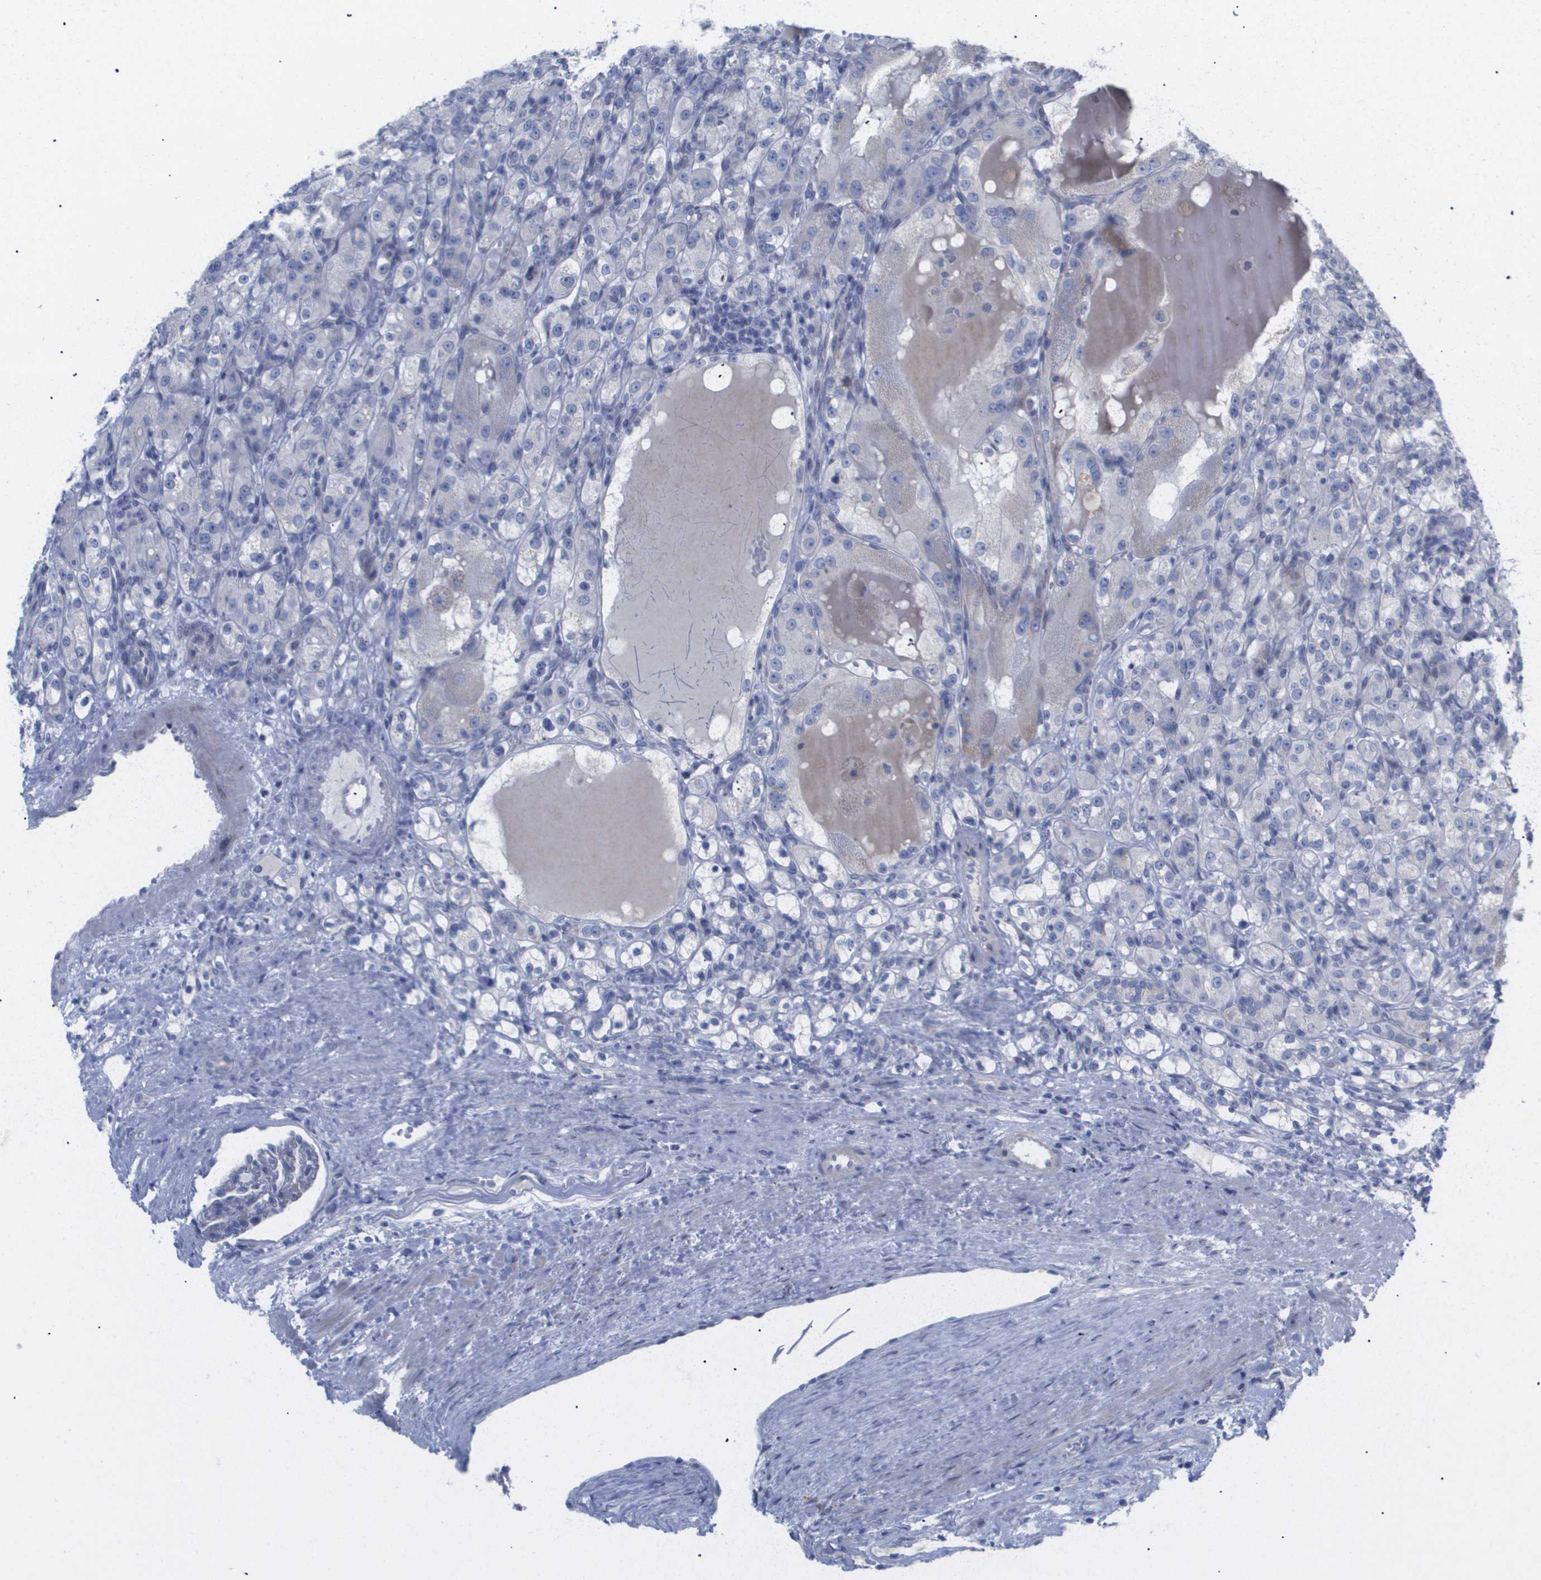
{"staining": {"intensity": "negative", "quantity": "none", "location": "none"}, "tissue": "renal cancer", "cell_type": "Tumor cells", "image_type": "cancer", "snomed": [{"axis": "morphology", "description": "Normal tissue, NOS"}, {"axis": "morphology", "description": "Adenocarcinoma, NOS"}, {"axis": "topography", "description": "Kidney"}], "caption": "There is no significant positivity in tumor cells of renal adenocarcinoma. (Stains: DAB immunohistochemistry (IHC) with hematoxylin counter stain, Microscopy: brightfield microscopy at high magnification).", "gene": "CAV3", "patient": {"sex": "male", "age": 61}}